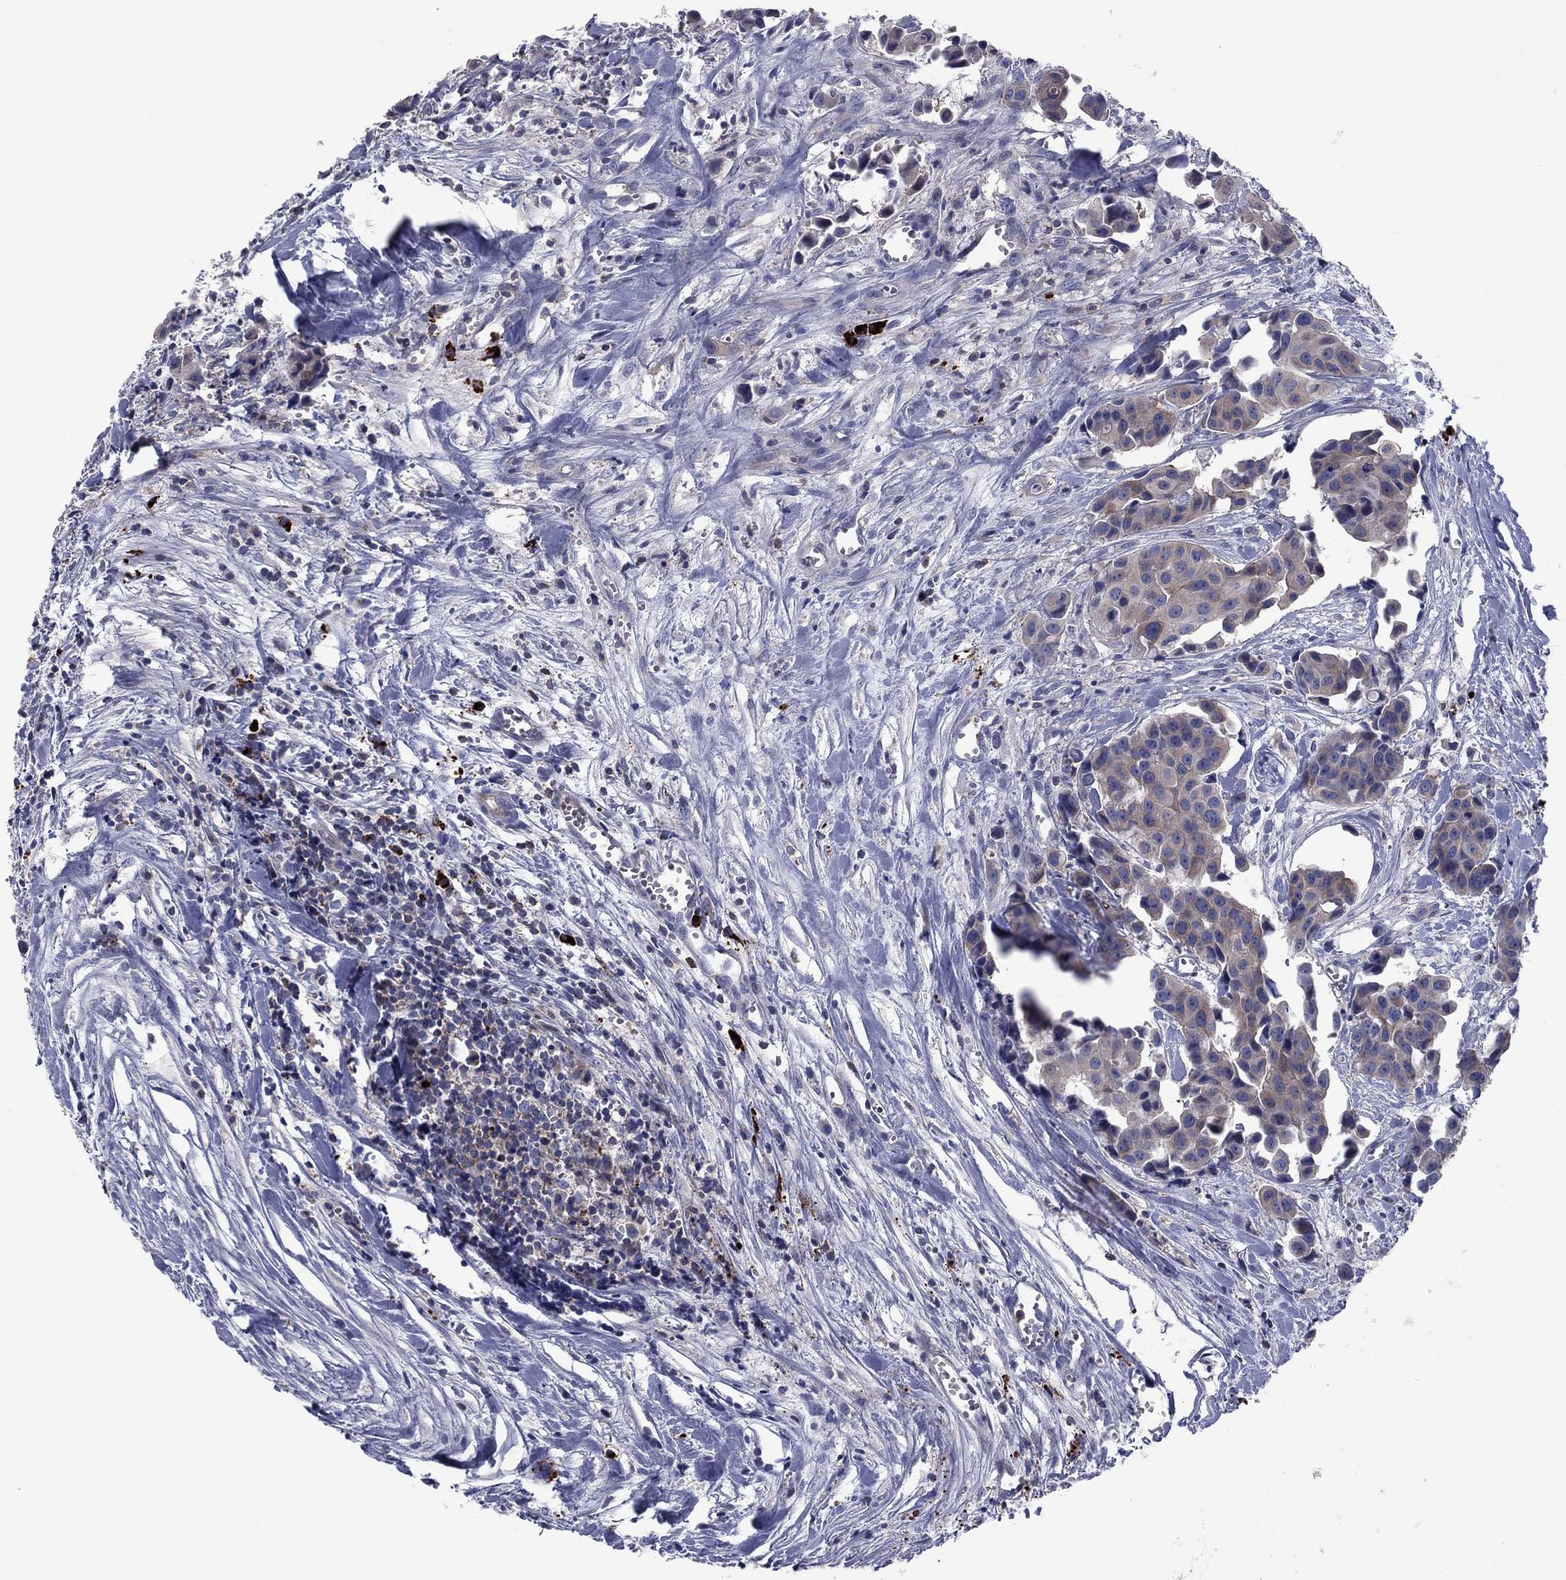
{"staining": {"intensity": "strong", "quantity": "25%-75%", "location": "cytoplasmic/membranous"}, "tissue": "head and neck cancer", "cell_type": "Tumor cells", "image_type": "cancer", "snomed": [{"axis": "morphology", "description": "Adenocarcinoma, NOS"}, {"axis": "topography", "description": "Head-Neck"}], "caption": "Head and neck cancer was stained to show a protein in brown. There is high levels of strong cytoplasmic/membranous staining in approximately 25%-75% of tumor cells.", "gene": "PVR", "patient": {"sex": "male", "age": 76}}